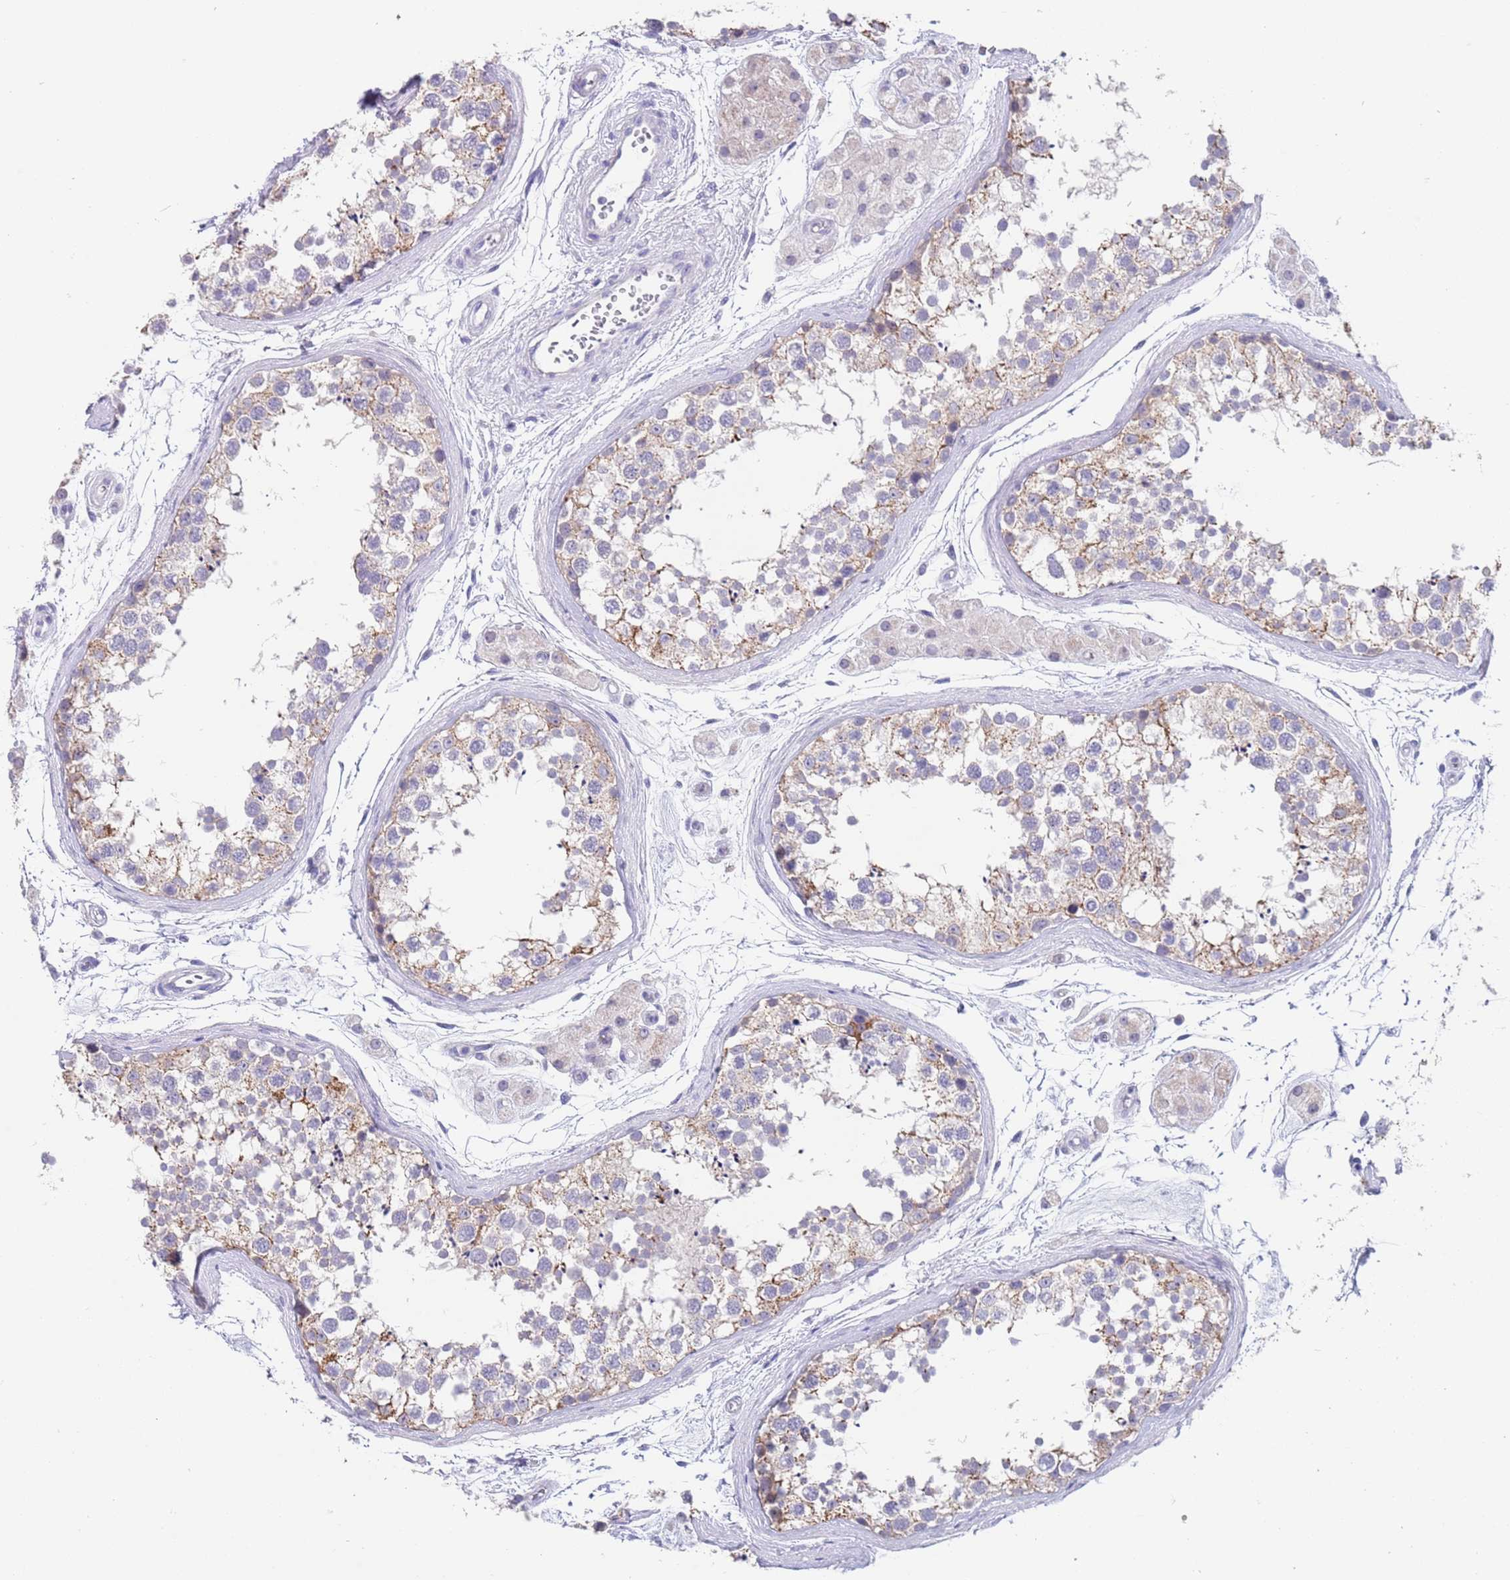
{"staining": {"intensity": "weak", "quantity": "<25%", "location": "cytoplasmic/membranous"}, "tissue": "testis", "cell_type": "Cells in seminiferous ducts", "image_type": "normal", "snomed": [{"axis": "morphology", "description": "Normal tissue, NOS"}, {"axis": "topography", "description": "Testis"}], "caption": "A high-resolution photomicrograph shows IHC staining of benign testis, which reveals no significant positivity in cells in seminiferous ducts. (Stains: DAB (3,3'-diaminobenzidine) immunohistochemistry (IHC) with hematoxylin counter stain, Microscopy: brightfield microscopy at high magnification).", "gene": "SPIRE2", "patient": {"sex": "male", "age": 56}}